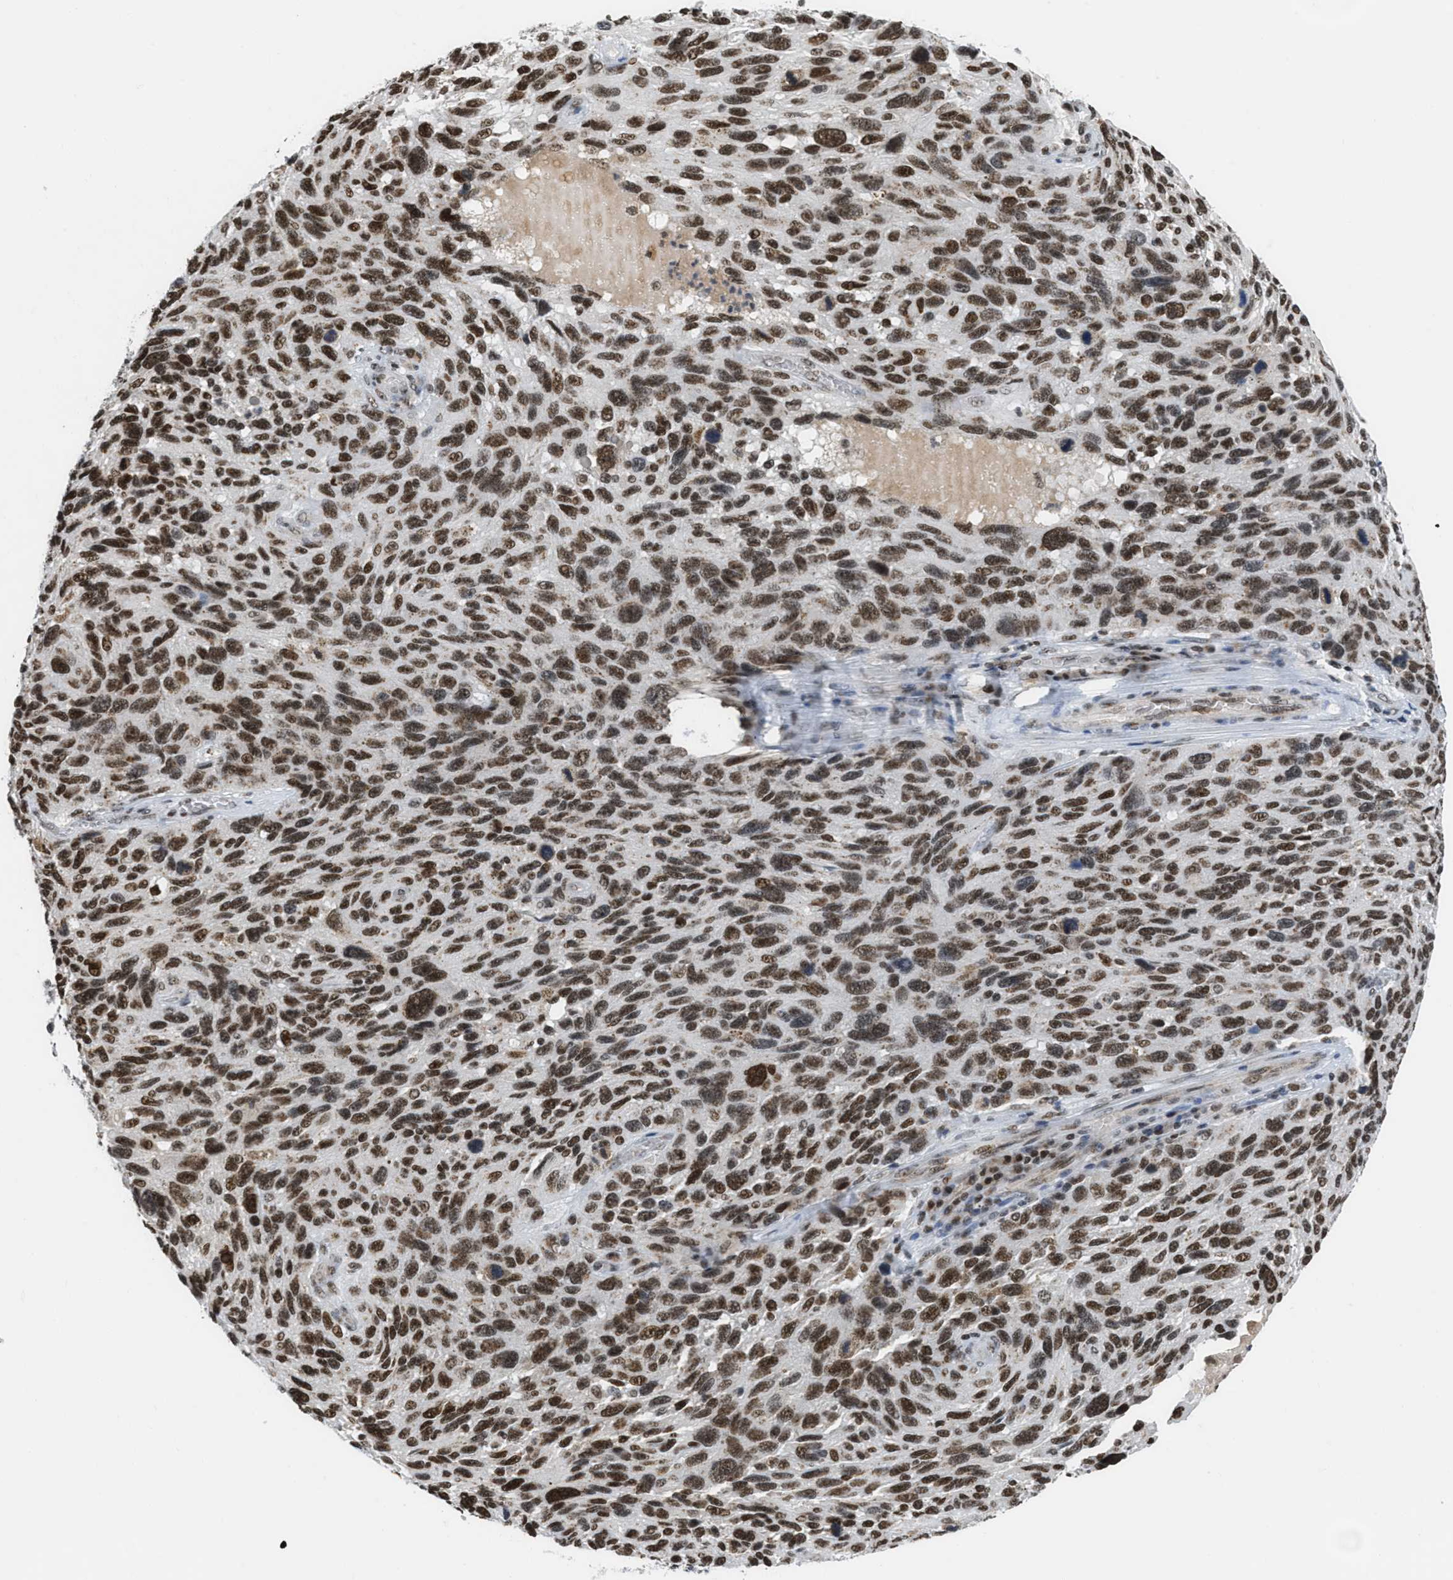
{"staining": {"intensity": "strong", "quantity": ">75%", "location": "nuclear"}, "tissue": "melanoma", "cell_type": "Tumor cells", "image_type": "cancer", "snomed": [{"axis": "morphology", "description": "Malignant melanoma, NOS"}, {"axis": "topography", "description": "Skin"}], "caption": "Brown immunohistochemical staining in human malignant melanoma shows strong nuclear staining in about >75% of tumor cells.", "gene": "RAD51B", "patient": {"sex": "male", "age": 53}}